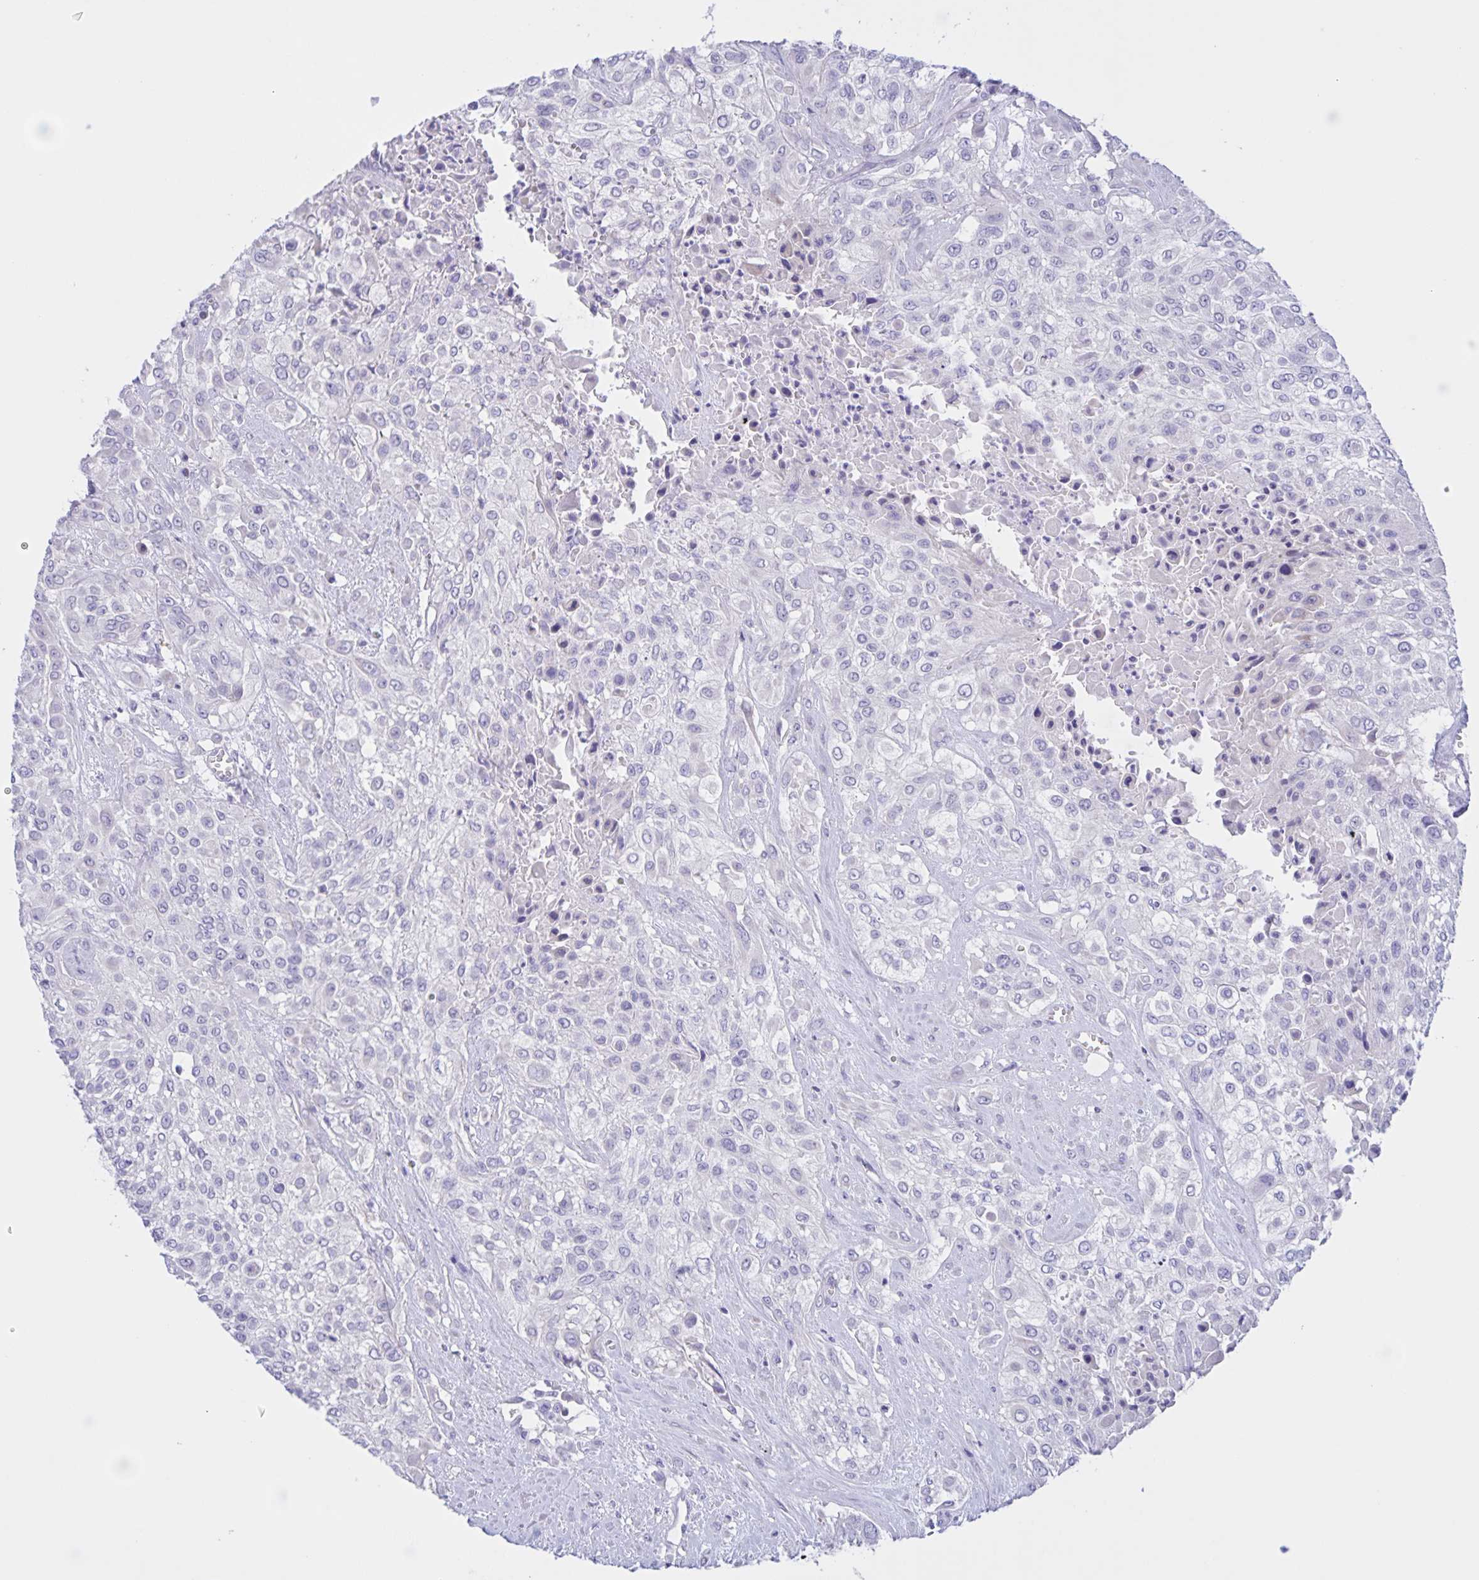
{"staining": {"intensity": "negative", "quantity": "none", "location": "none"}, "tissue": "urothelial cancer", "cell_type": "Tumor cells", "image_type": "cancer", "snomed": [{"axis": "morphology", "description": "Urothelial carcinoma, High grade"}, {"axis": "topography", "description": "Urinary bladder"}], "caption": "Immunohistochemistry image of human urothelial carcinoma (high-grade) stained for a protein (brown), which demonstrates no expression in tumor cells.", "gene": "DMGDH", "patient": {"sex": "male", "age": 57}}